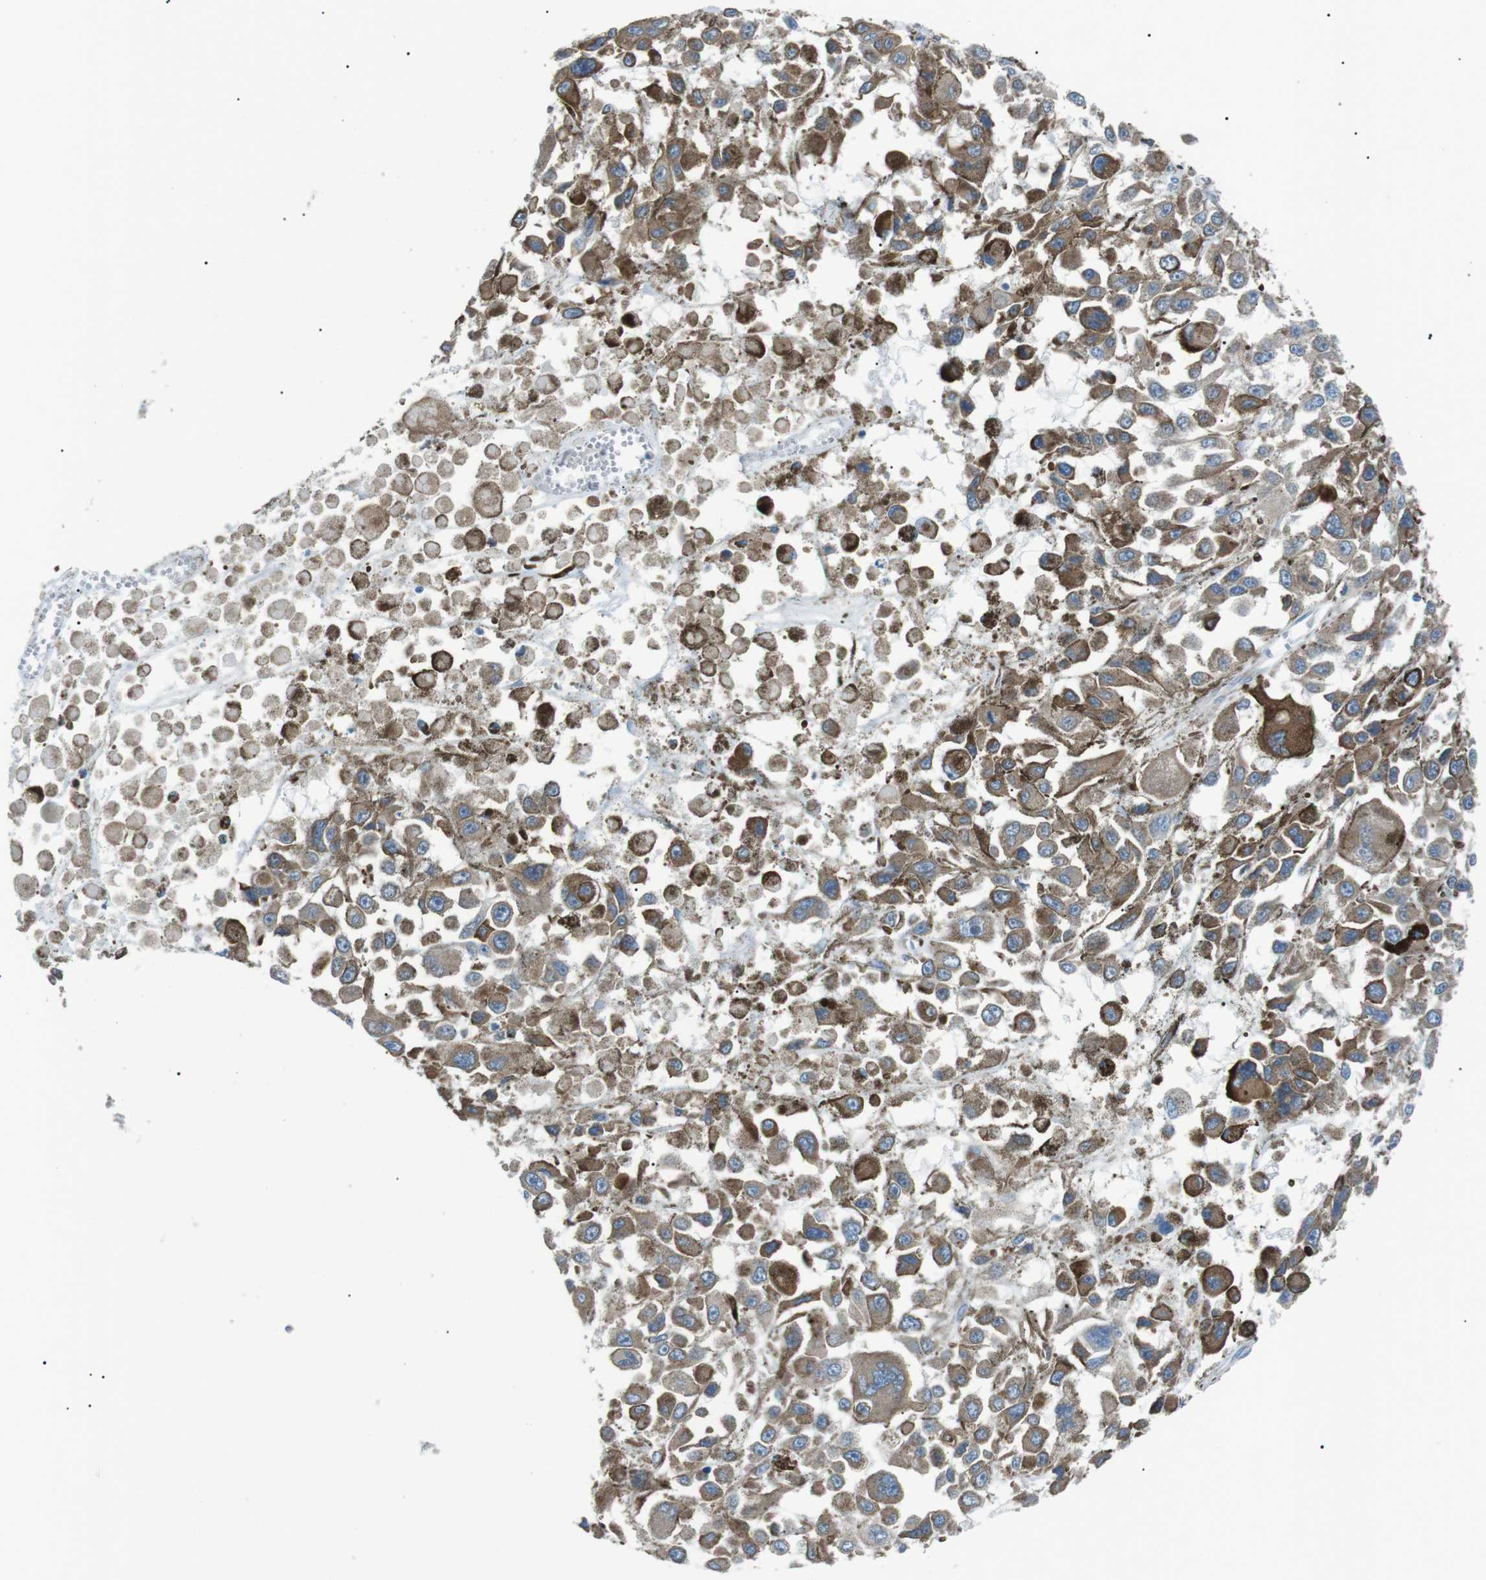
{"staining": {"intensity": "moderate", "quantity": ">75%", "location": "cytoplasmic/membranous"}, "tissue": "melanoma", "cell_type": "Tumor cells", "image_type": "cancer", "snomed": [{"axis": "morphology", "description": "Malignant melanoma, Metastatic site"}, {"axis": "topography", "description": "Lymph node"}], "caption": "IHC (DAB) staining of human melanoma demonstrates moderate cytoplasmic/membranous protein positivity in approximately >75% of tumor cells. The staining was performed using DAB (3,3'-diaminobenzidine), with brown indicating positive protein expression. Nuclei are stained blue with hematoxylin.", "gene": "MTARC2", "patient": {"sex": "male", "age": 59}}